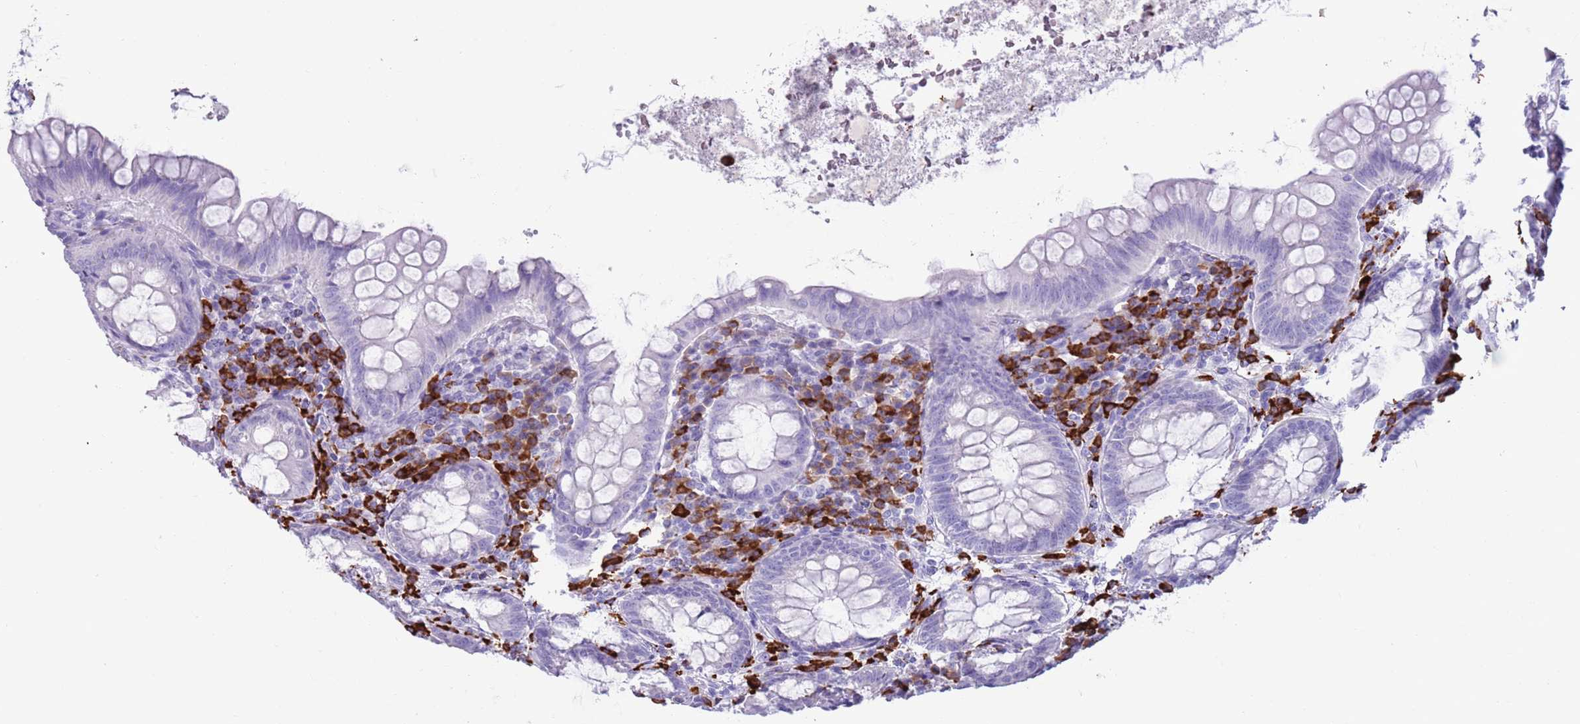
{"staining": {"intensity": "negative", "quantity": "none", "location": "none"}, "tissue": "appendix", "cell_type": "Glandular cells", "image_type": "normal", "snomed": [{"axis": "morphology", "description": "Normal tissue, NOS"}, {"axis": "topography", "description": "Appendix"}], "caption": "Micrograph shows no protein expression in glandular cells of unremarkable appendix. (DAB (3,3'-diaminobenzidine) immunohistochemistry, high magnification).", "gene": "ENSG00000263020", "patient": {"sex": "female", "age": 33}}